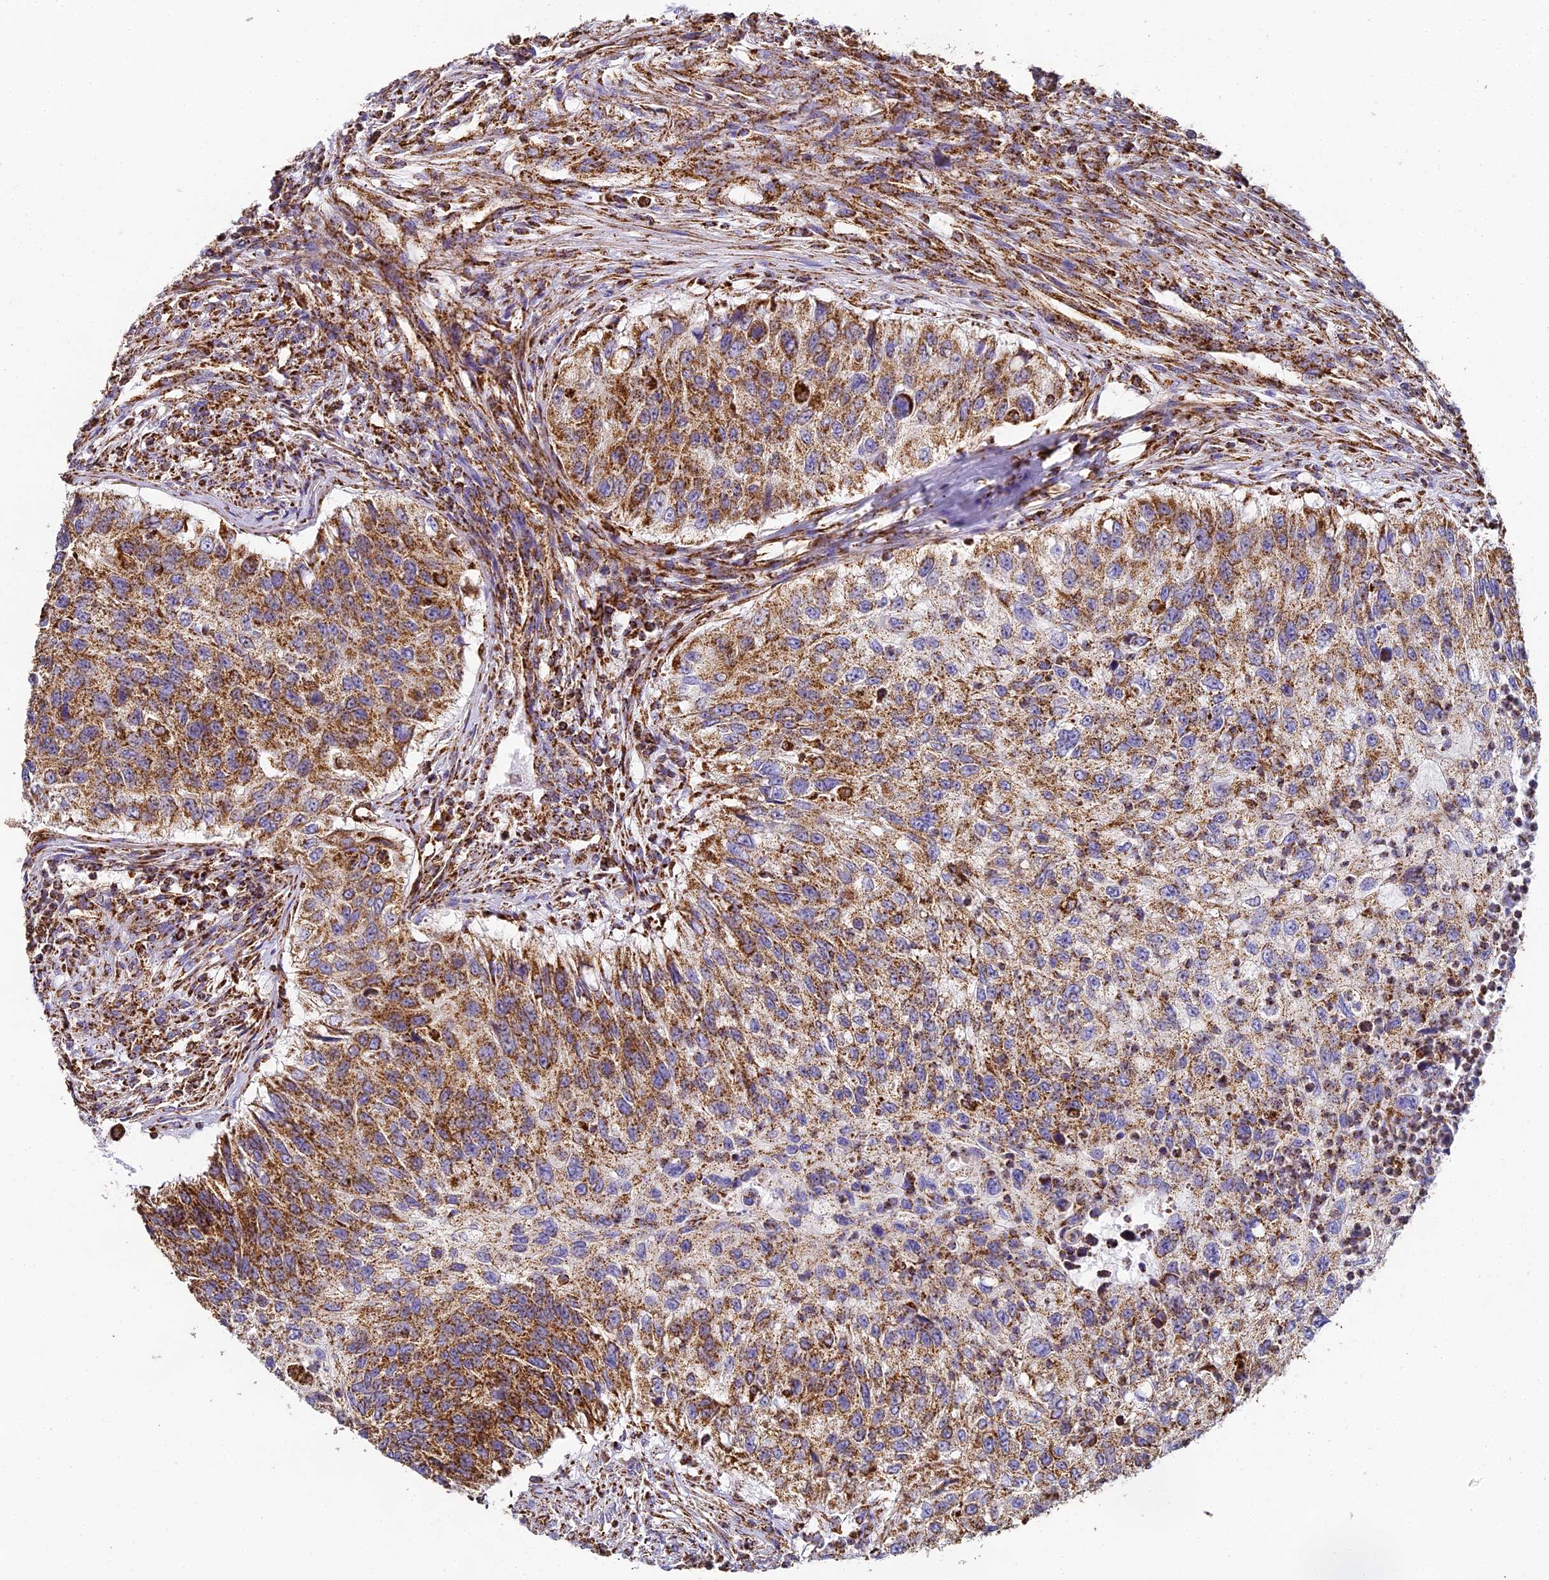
{"staining": {"intensity": "moderate", "quantity": ">75%", "location": "cytoplasmic/membranous"}, "tissue": "urothelial cancer", "cell_type": "Tumor cells", "image_type": "cancer", "snomed": [{"axis": "morphology", "description": "Urothelial carcinoma, High grade"}, {"axis": "topography", "description": "Urinary bladder"}], "caption": "A brown stain labels moderate cytoplasmic/membranous staining of a protein in human urothelial cancer tumor cells. (brown staining indicates protein expression, while blue staining denotes nuclei).", "gene": "STK17A", "patient": {"sex": "female", "age": 60}}